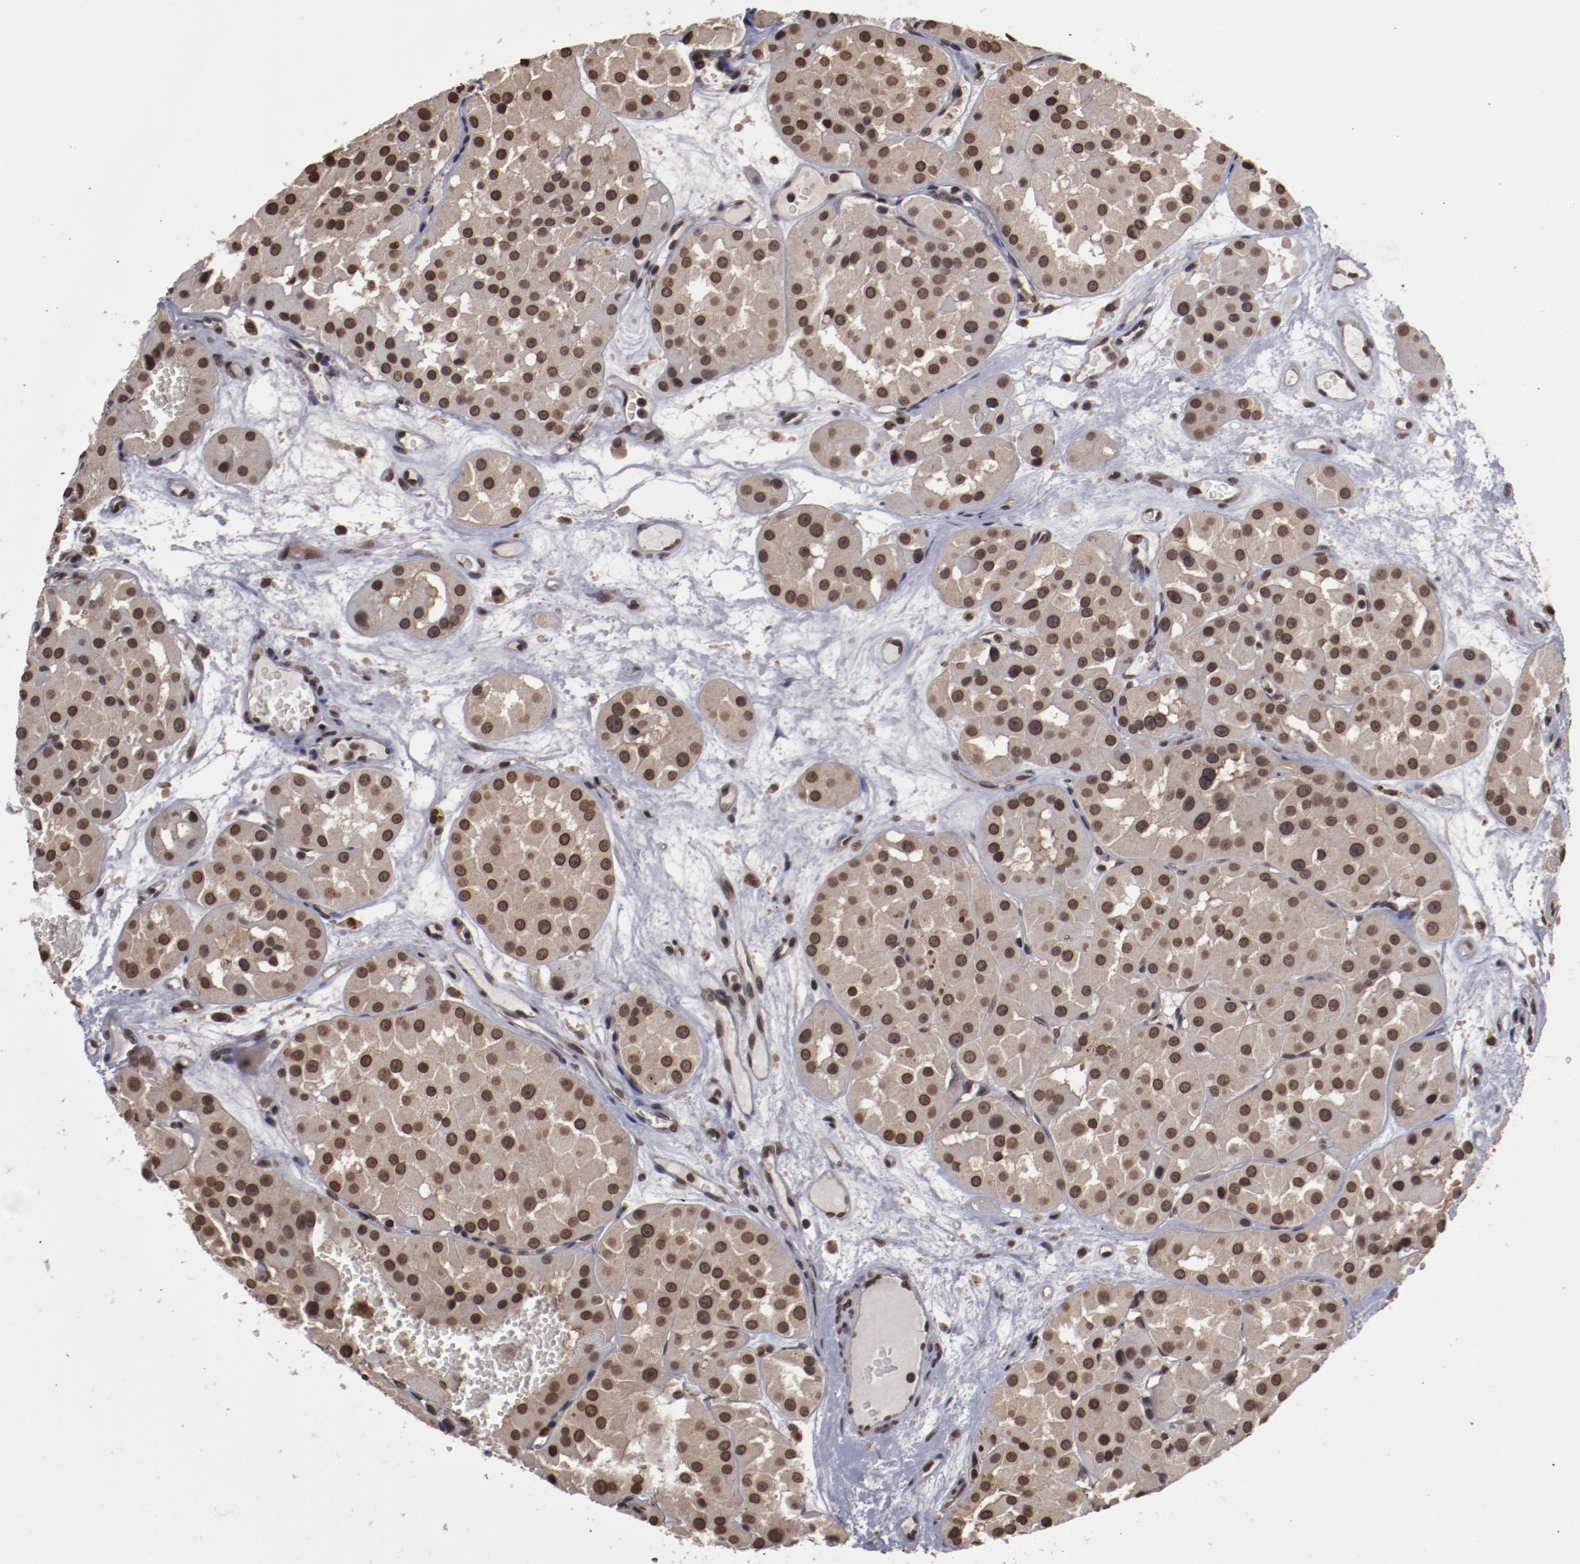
{"staining": {"intensity": "moderate", "quantity": ">75%", "location": "nuclear"}, "tissue": "renal cancer", "cell_type": "Tumor cells", "image_type": "cancer", "snomed": [{"axis": "morphology", "description": "Adenocarcinoma, uncertain malignant potential"}, {"axis": "topography", "description": "Kidney"}], "caption": "Immunohistochemistry staining of renal adenocarcinoma,  uncertain malignant potential, which shows medium levels of moderate nuclear expression in approximately >75% of tumor cells indicating moderate nuclear protein positivity. The staining was performed using DAB (brown) for protein detection and nuclei were counterstained in hematoxylin (blue).", "gene": "AKT1", "patient": {"sex": "male", "age": 63}}